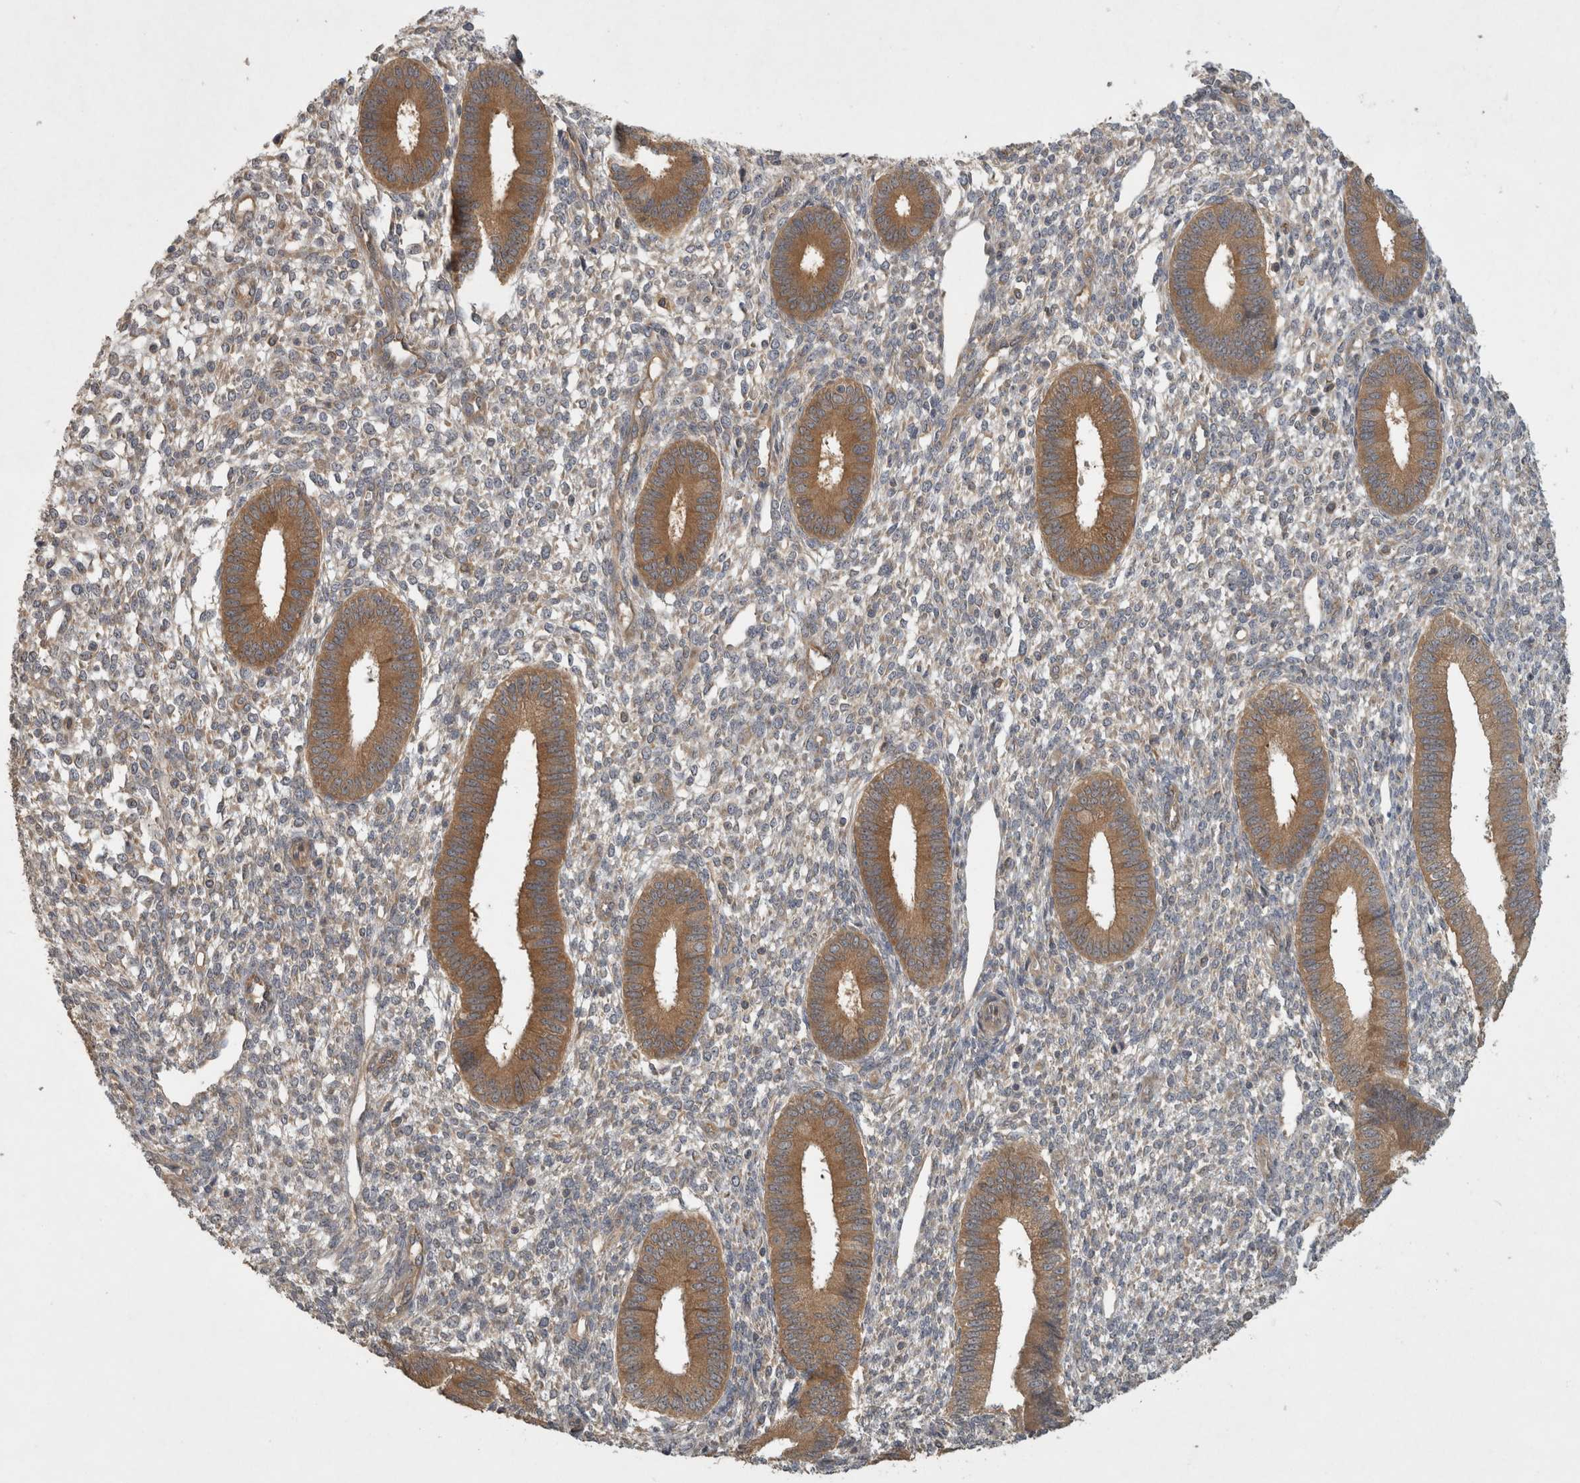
{"staining": {"intensity": "weak", "quantity": "<25%", "location": "cytoplasmic/membranous"}, "tissue": "endometrium", "cell_type": "Cells in endometrial stroma", "image_type": "normal", "snomed": [{"axis": "morphology", "description": "Normal tissue, NOS"}, {"axis": "topography", "description": "Endometrium"}], "caption": "High magnification brightfield microscopy of benign endometrium stained with DAB (3,3'-diaminobenzidine) (brown) and counterstained with hematoxylin (blue): cells in endometrial stroma show no significant staining.", "gene": "VEPH1", "patient": {"sex": "female", "age": 46}}